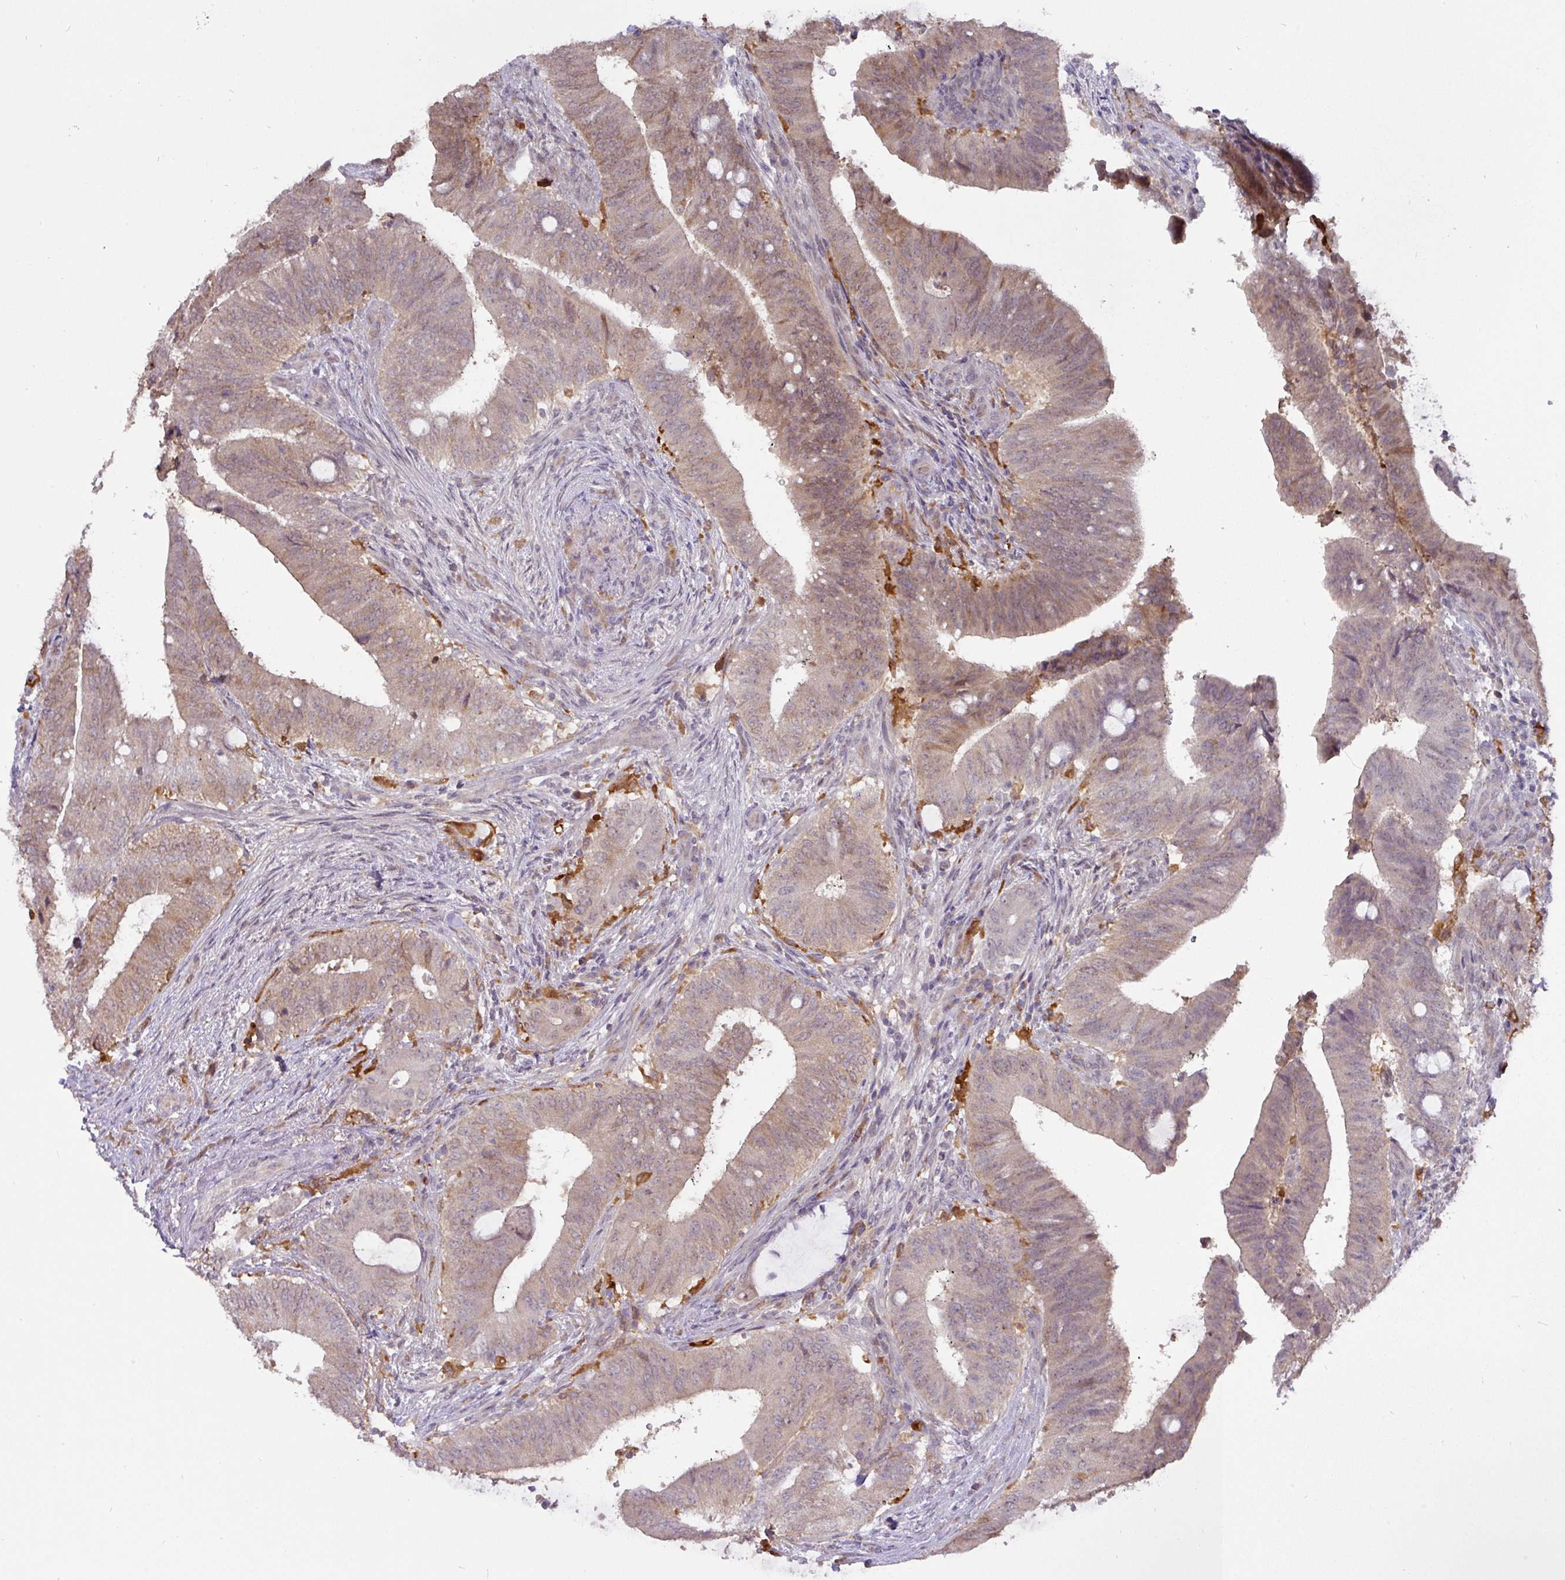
{"staining": {"intensity": "weak", "quantity": ">75%", "location": "cytoplasmic/membranous"}, "tissue": "colorectal cancer", "cell_type": "Tumor cells", "image_type": "cancer", "snomed": [{"axis": "morphology", "description": "Adenocarcinoma, NOS"}, {"axis": "topography", "description": "Colon"}], "caption": "Colorectal adenocarcinoma stained for a protein (brown) shows weak cytoplasmic/membranous positive staining in approximately >75% of tumor cells.", "gene": "GCNT7", "patient": {"sex": "female", "age": 43}}